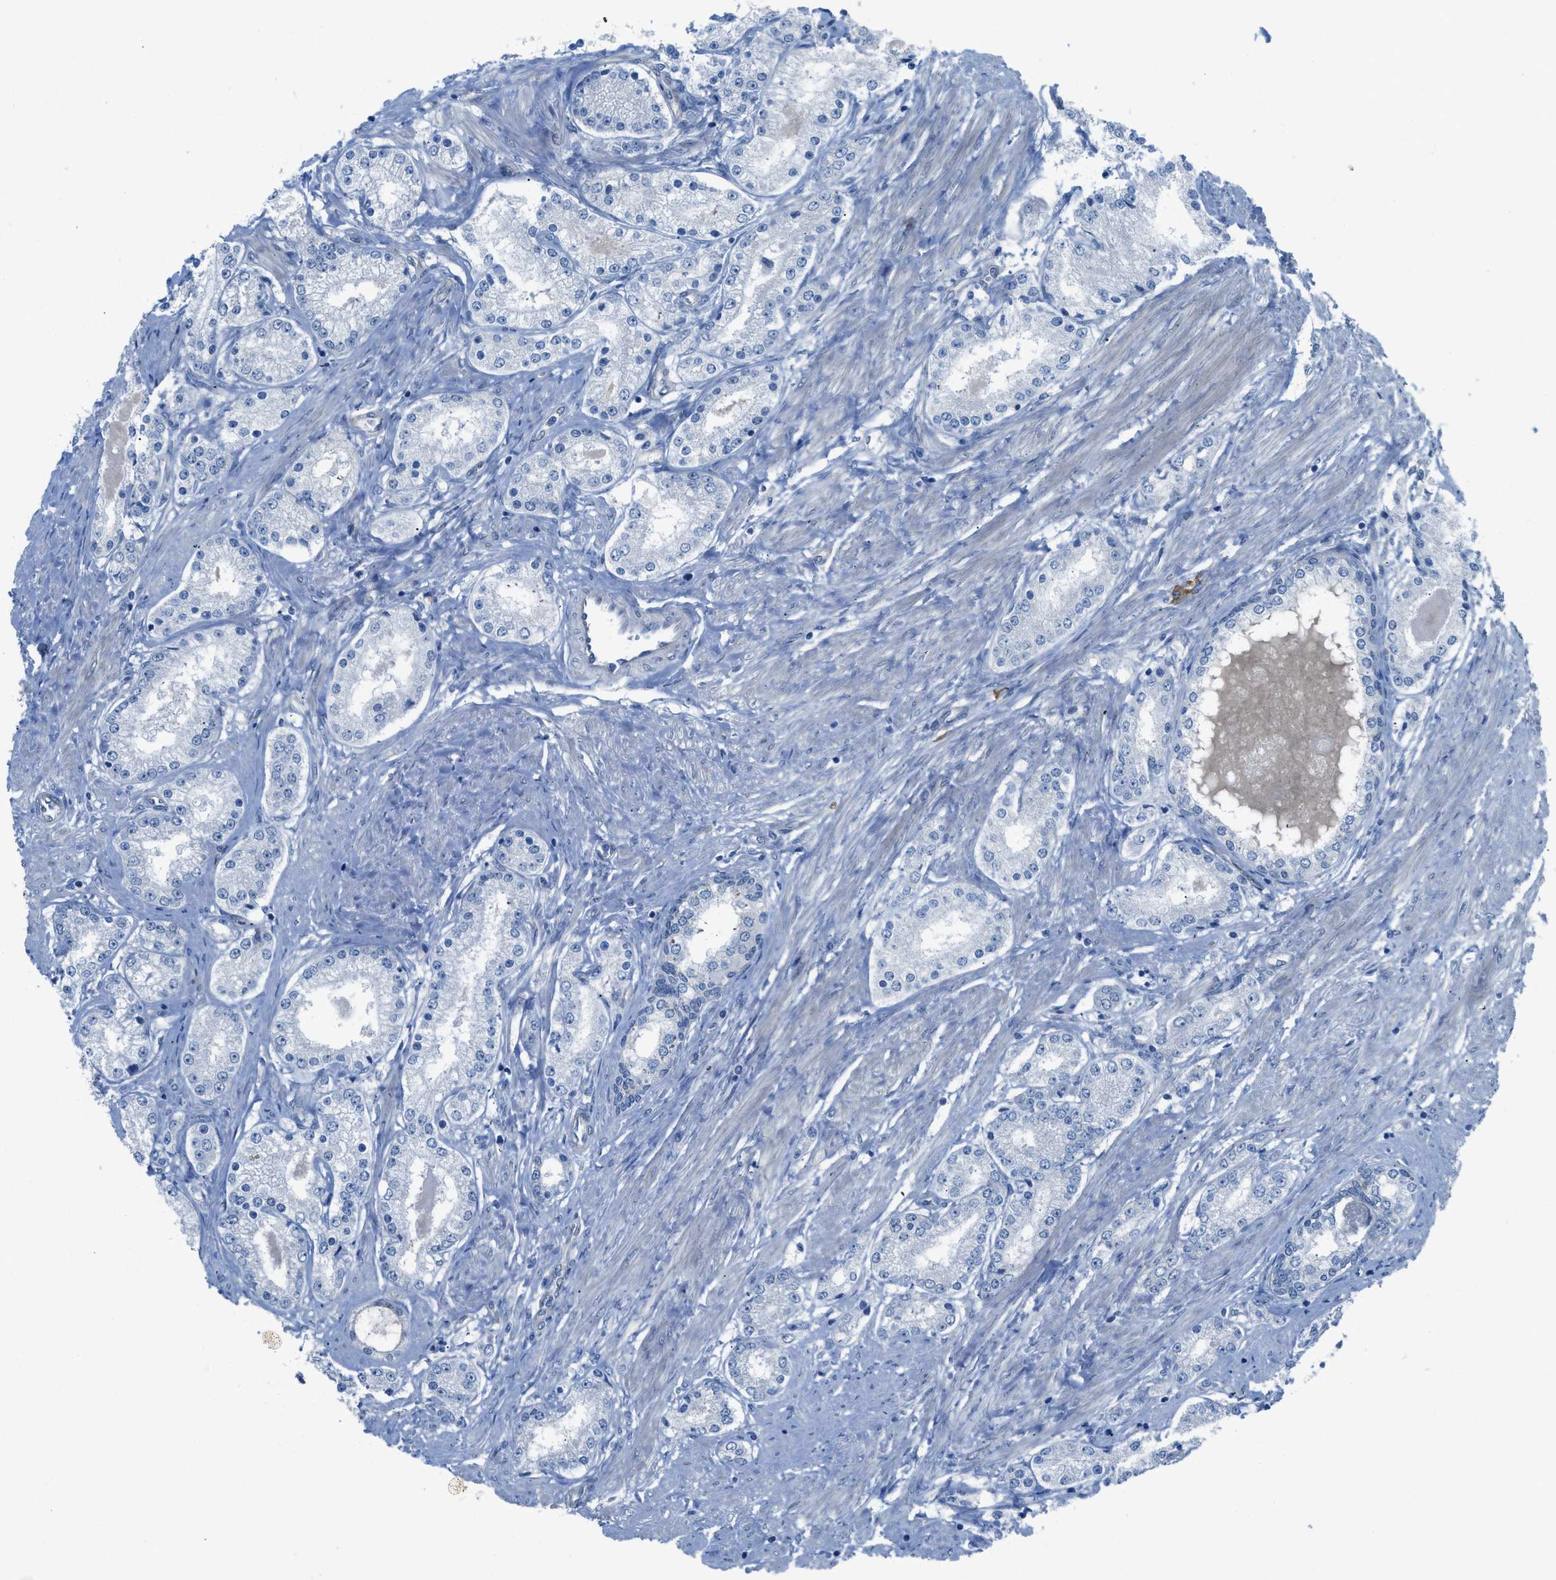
{"staining": {"intensity": "negative", "quantity": "none", "location": "none"}, "tissue": "prostate cancer", "cell_type": "Tumor cells", "image_type": "cancer", "snomed": [{"axis": "morphology", "description": "Adenocarcinoma, Low grade"}, {"axis": "topography", "description": "Prostate"}], "caption": "This photomicrograph is of prostate cancer (low-grade adenocarcinoma) stained with immunohistochemistry to label a protein in brown with the nuclei are counter-stained blue. There is no positivity in tumor cells.", "gene": "PRKN", "patient": {"sex": "male", "age": 63}}